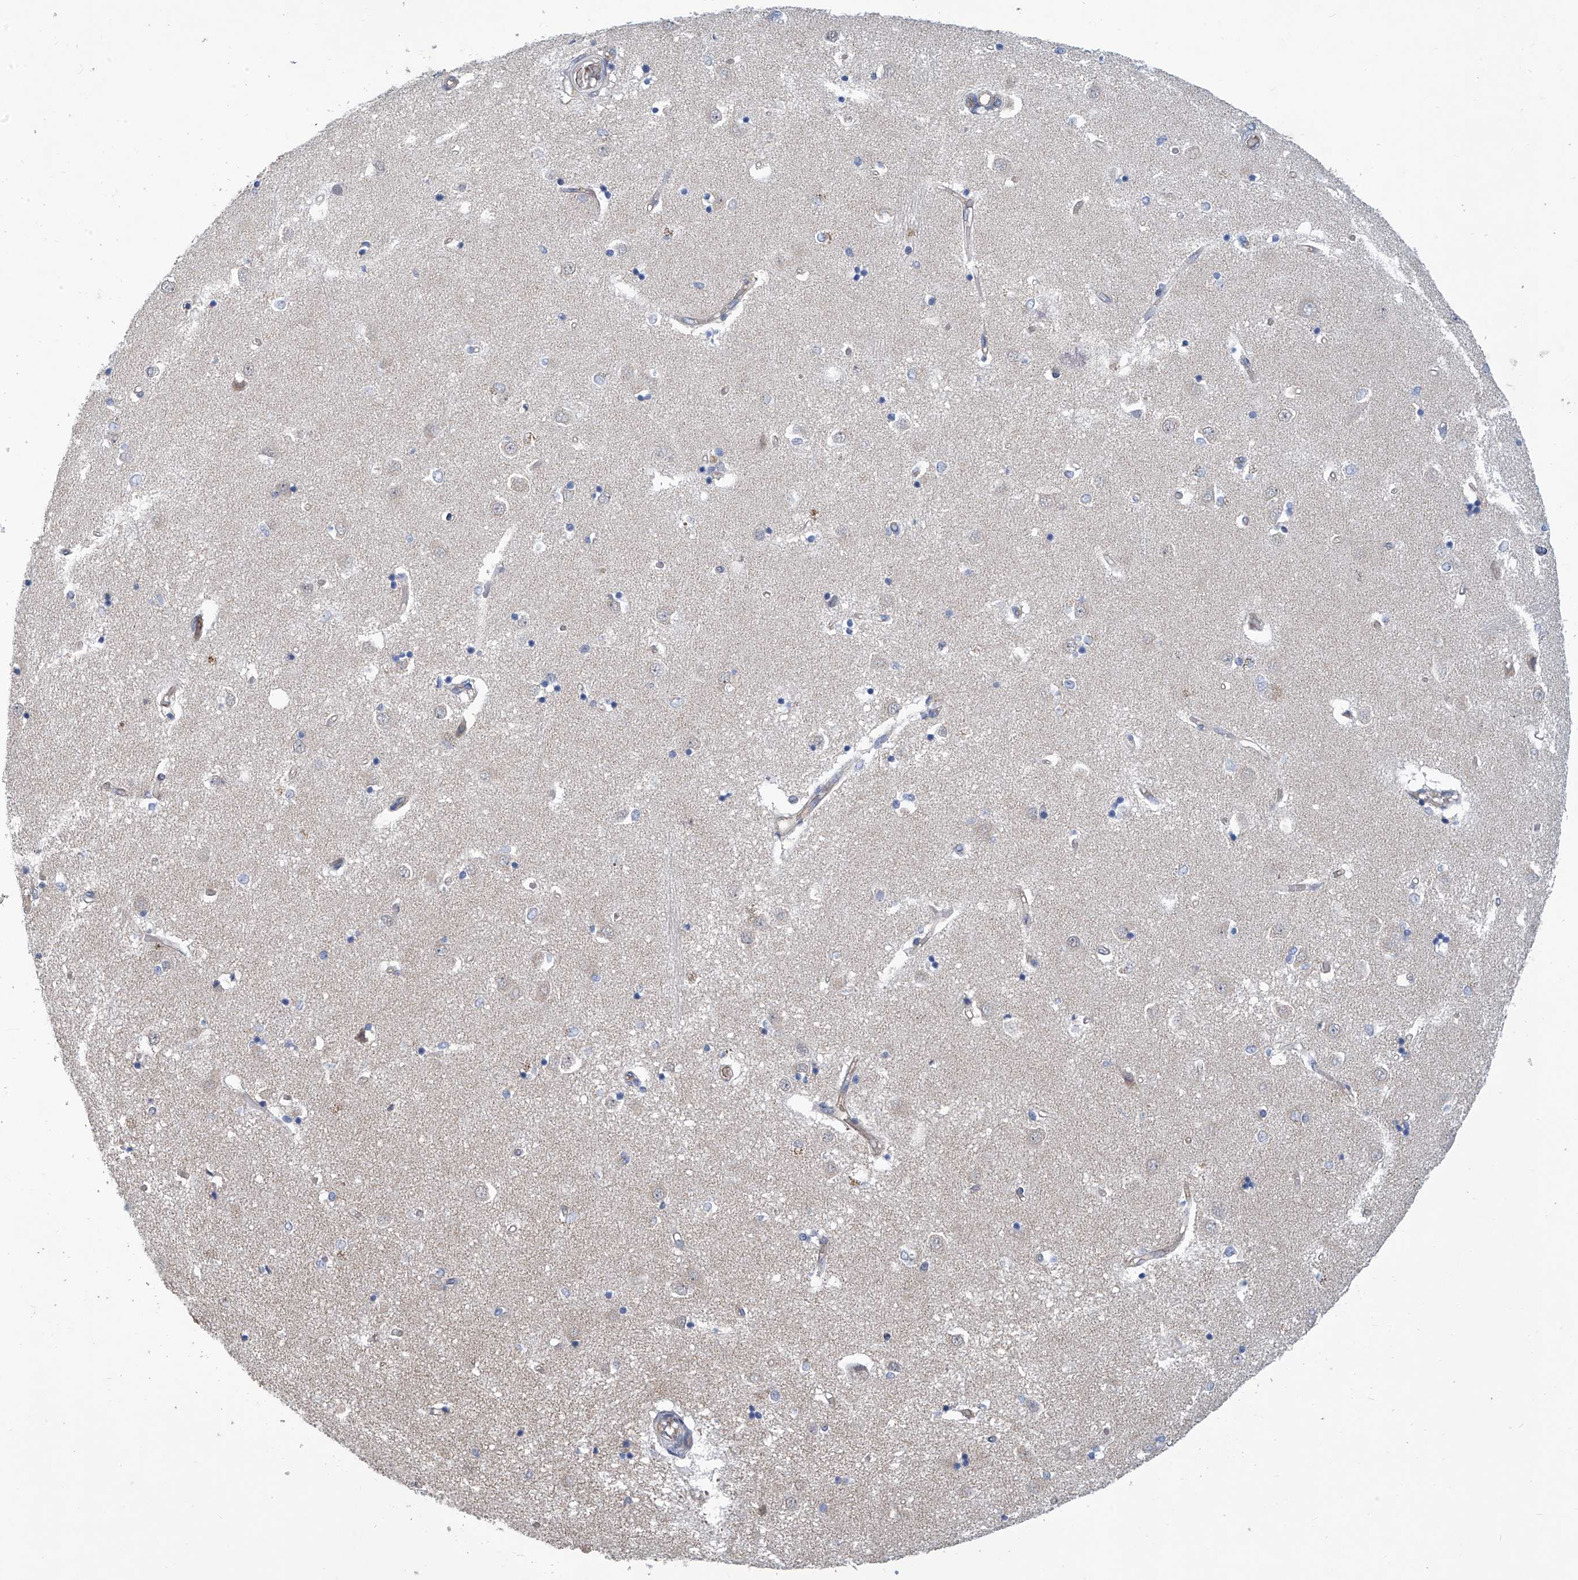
{"staining": {"intensity": "negative", "quantity": "none", "location": "none"}, "tissue": "caudate", "cell_type": "Glial cells", "image_type": "normal", "snomed": [{"axis": "morphology", "description": "Normal tissue, NOS"}, {"axis": "topography", "description": "Lateral ventricle wall"}], "caption": "This is an immunohistochemistry (IHC) photomicrograph of normal caudate. There is no expression in glial cells.", "gene": "EIF2D", "patient": {"sex": "male", "age": 45}}